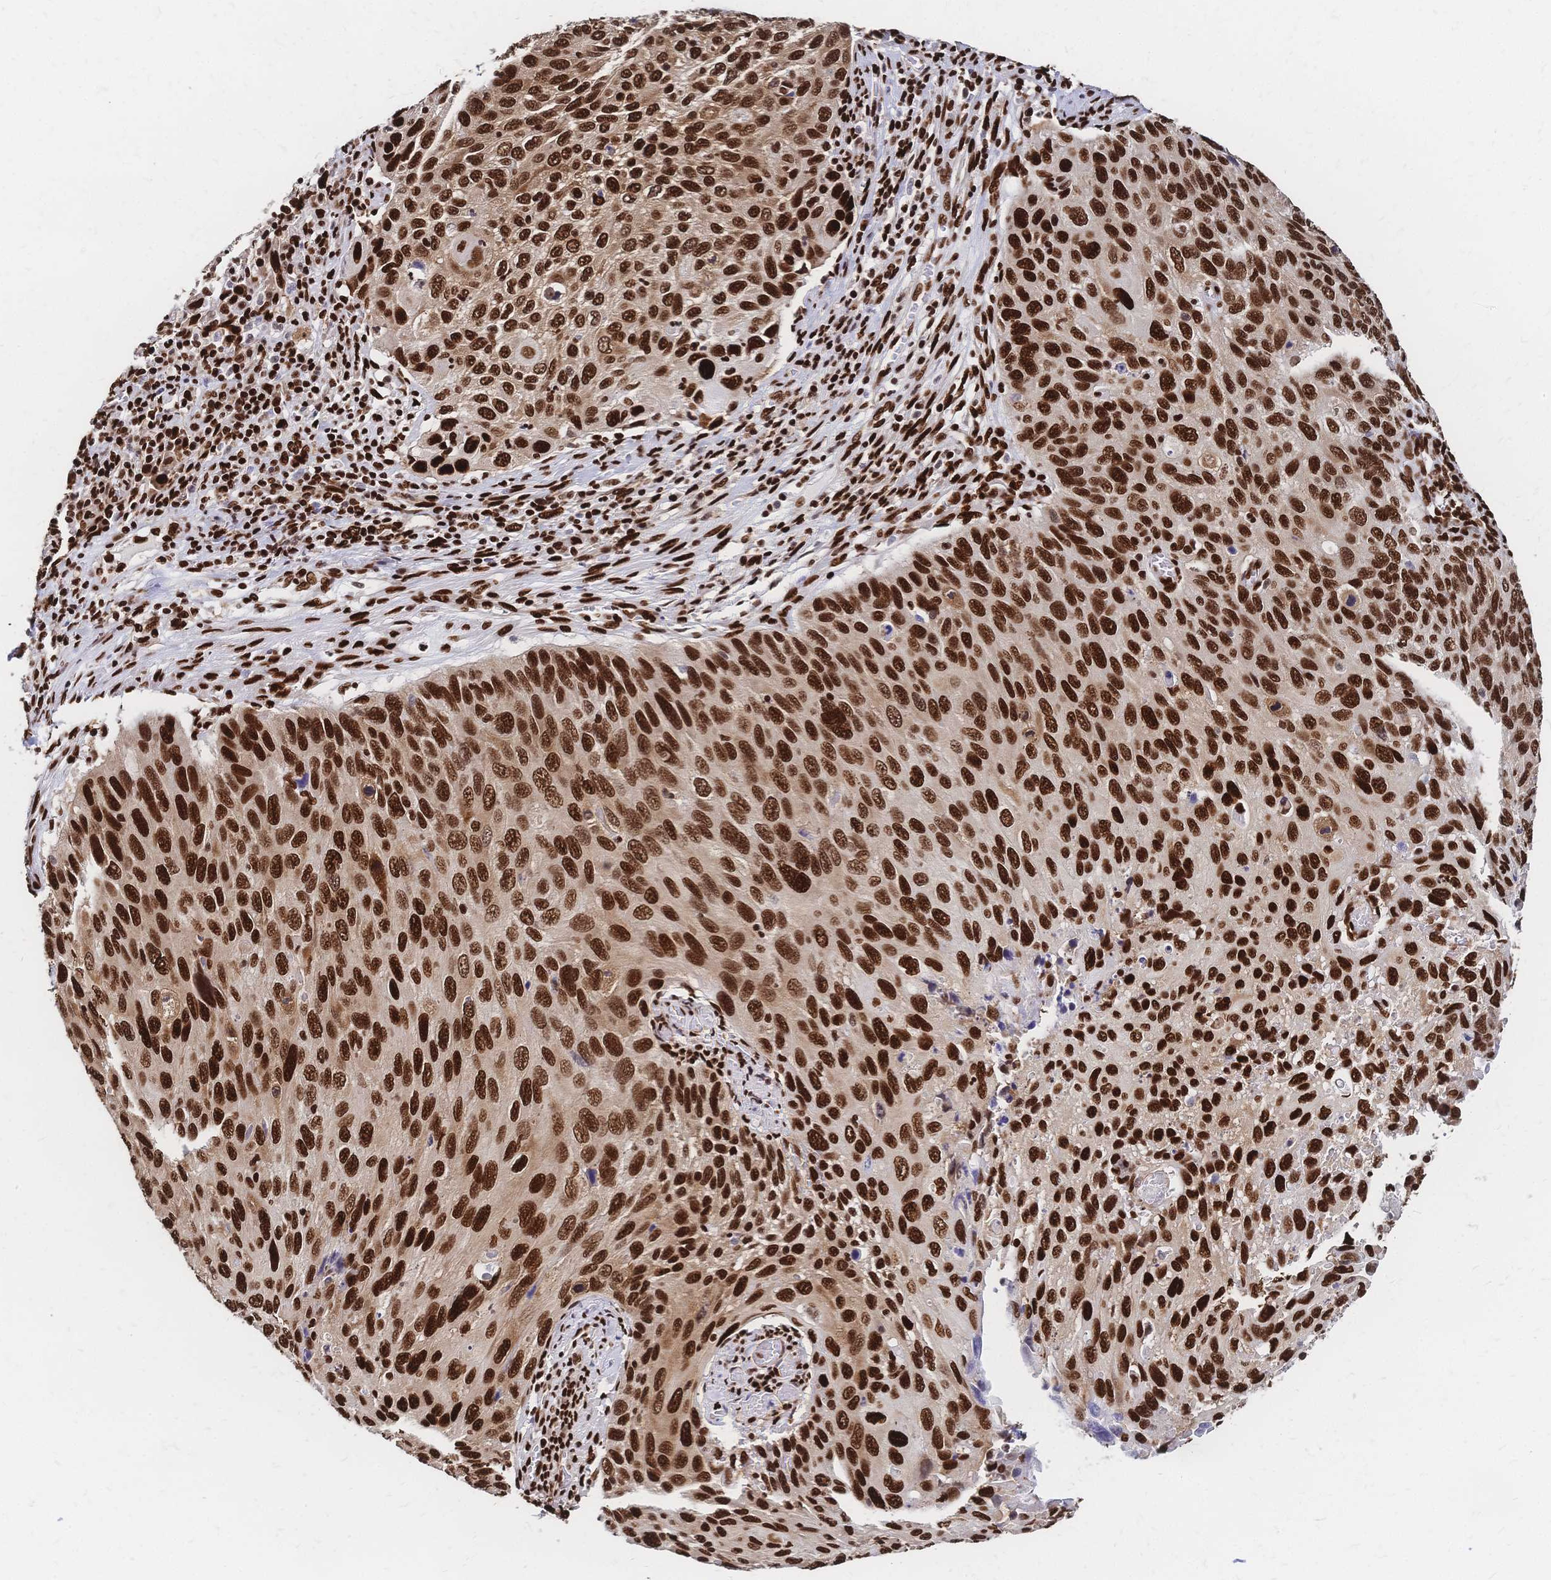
{"staining": {"intensity": "strong", "quantity": ">75%", "location": "nuclear"}, "tissue": "cervical cancer", "cell_type": "Tumor cells", "image_type": "cancer", "snomed": [{"axis": "morphology", "description": "Squamous cell carcinoma, NOS"}, {"axis": "topography", "description": "Cervix"}], "caption": "Squamous cell carcinoma (cervical) stained with IHC demonstrates strong nuclear expression in about >75% of tumor cells.", "gene": "HDGF", "patient": {"sex": "female", "age": 70}}